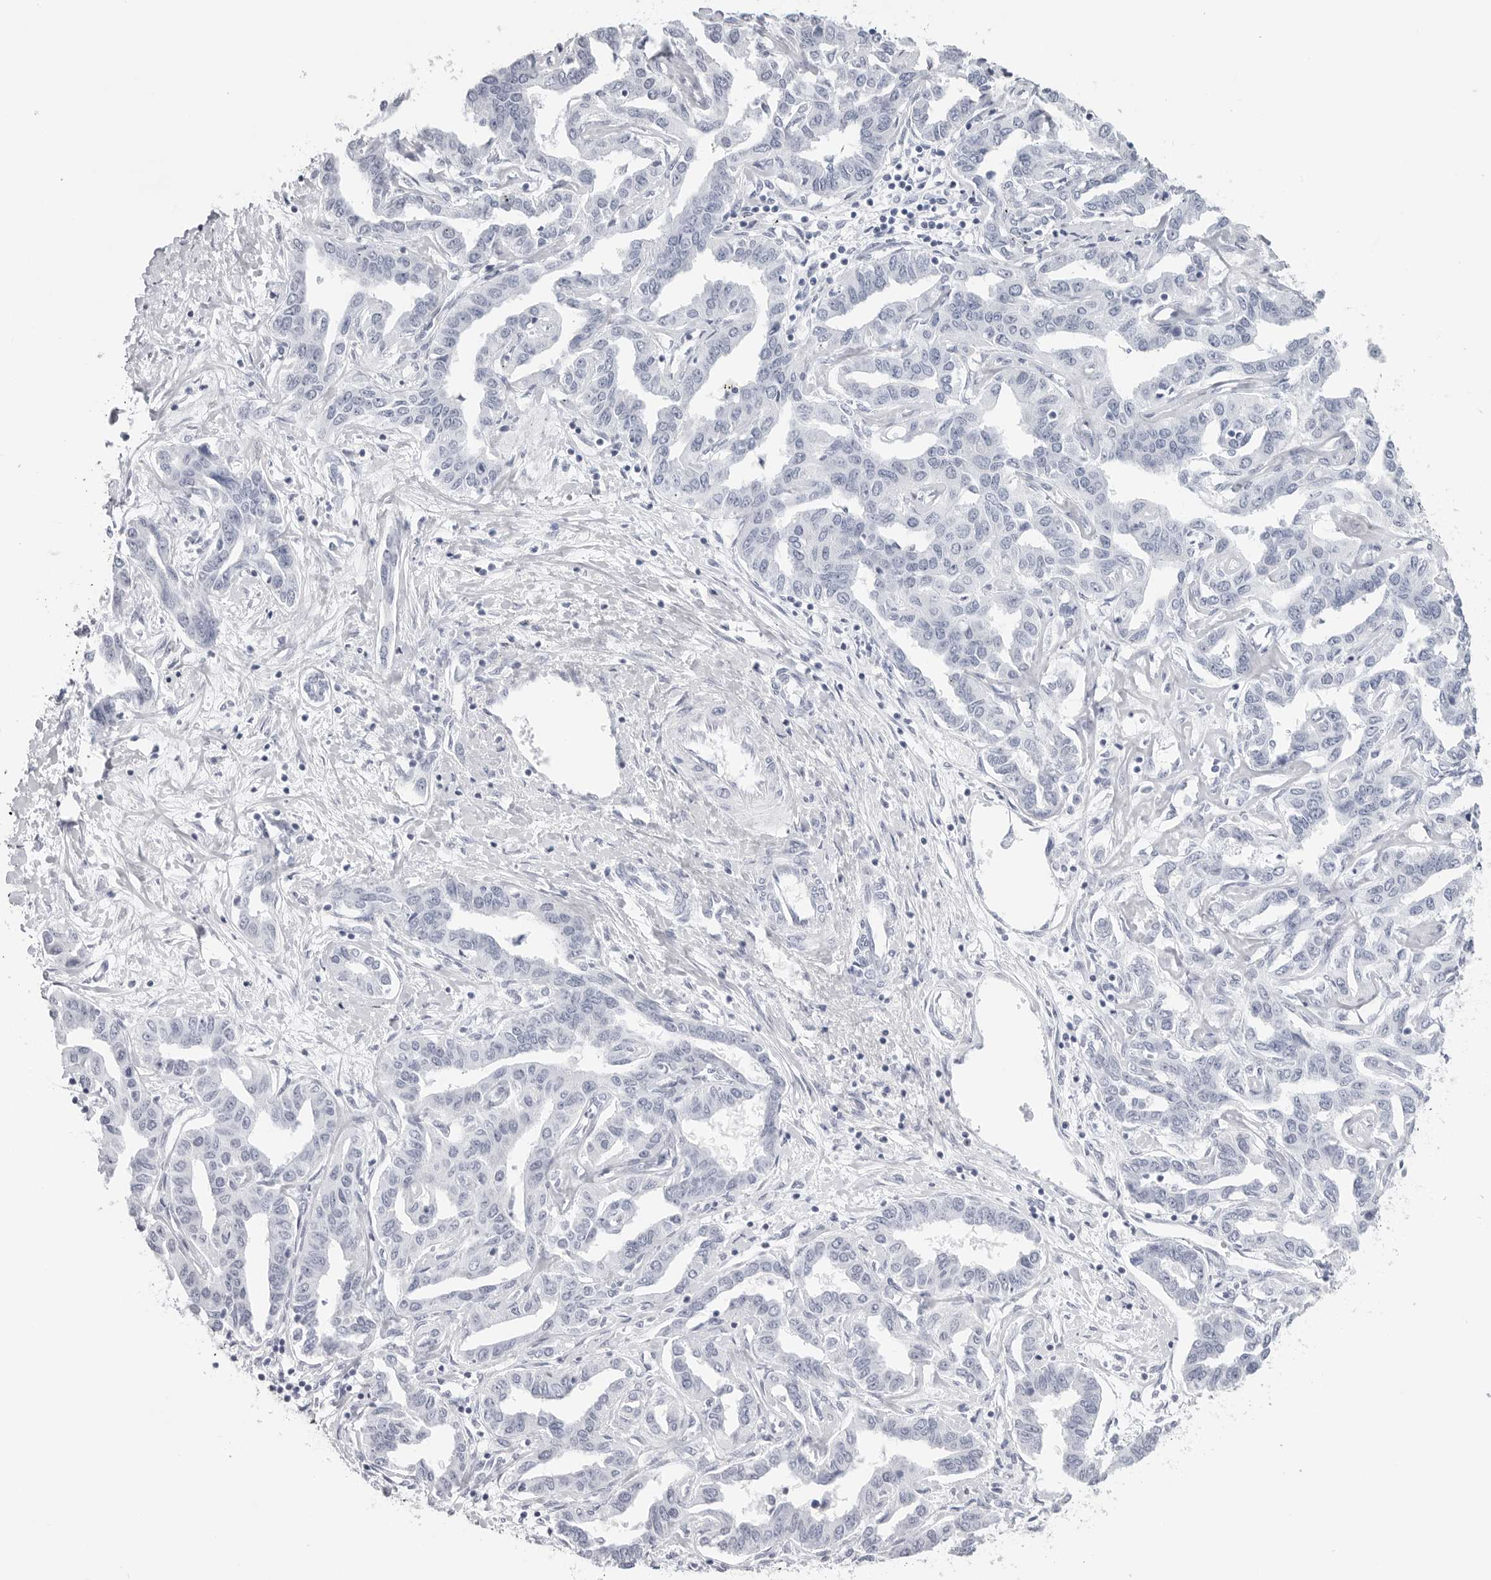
{"staining": {"intensity": "negative", "quantity": "none", "location": "none"}, "tissue": "liver cancer", "cell_type": "Tumor cells", "image_type": "cancer", "snomed": [{"axis": "morphology", "description": "Cholangiocarcinoma"}, {"axis": "topography", "description": "Liver"}], "caption": "High magnification brightfield microscopy of cholangiocarcinoma (liver) stained with DAB (3,3'-diaminobenzidine) (brown) and counterstained with hematoxylin (blue): tumor cells show no significant positivity.", "gene": "CST2", "patient": {"sex": "male", "age": 59}}